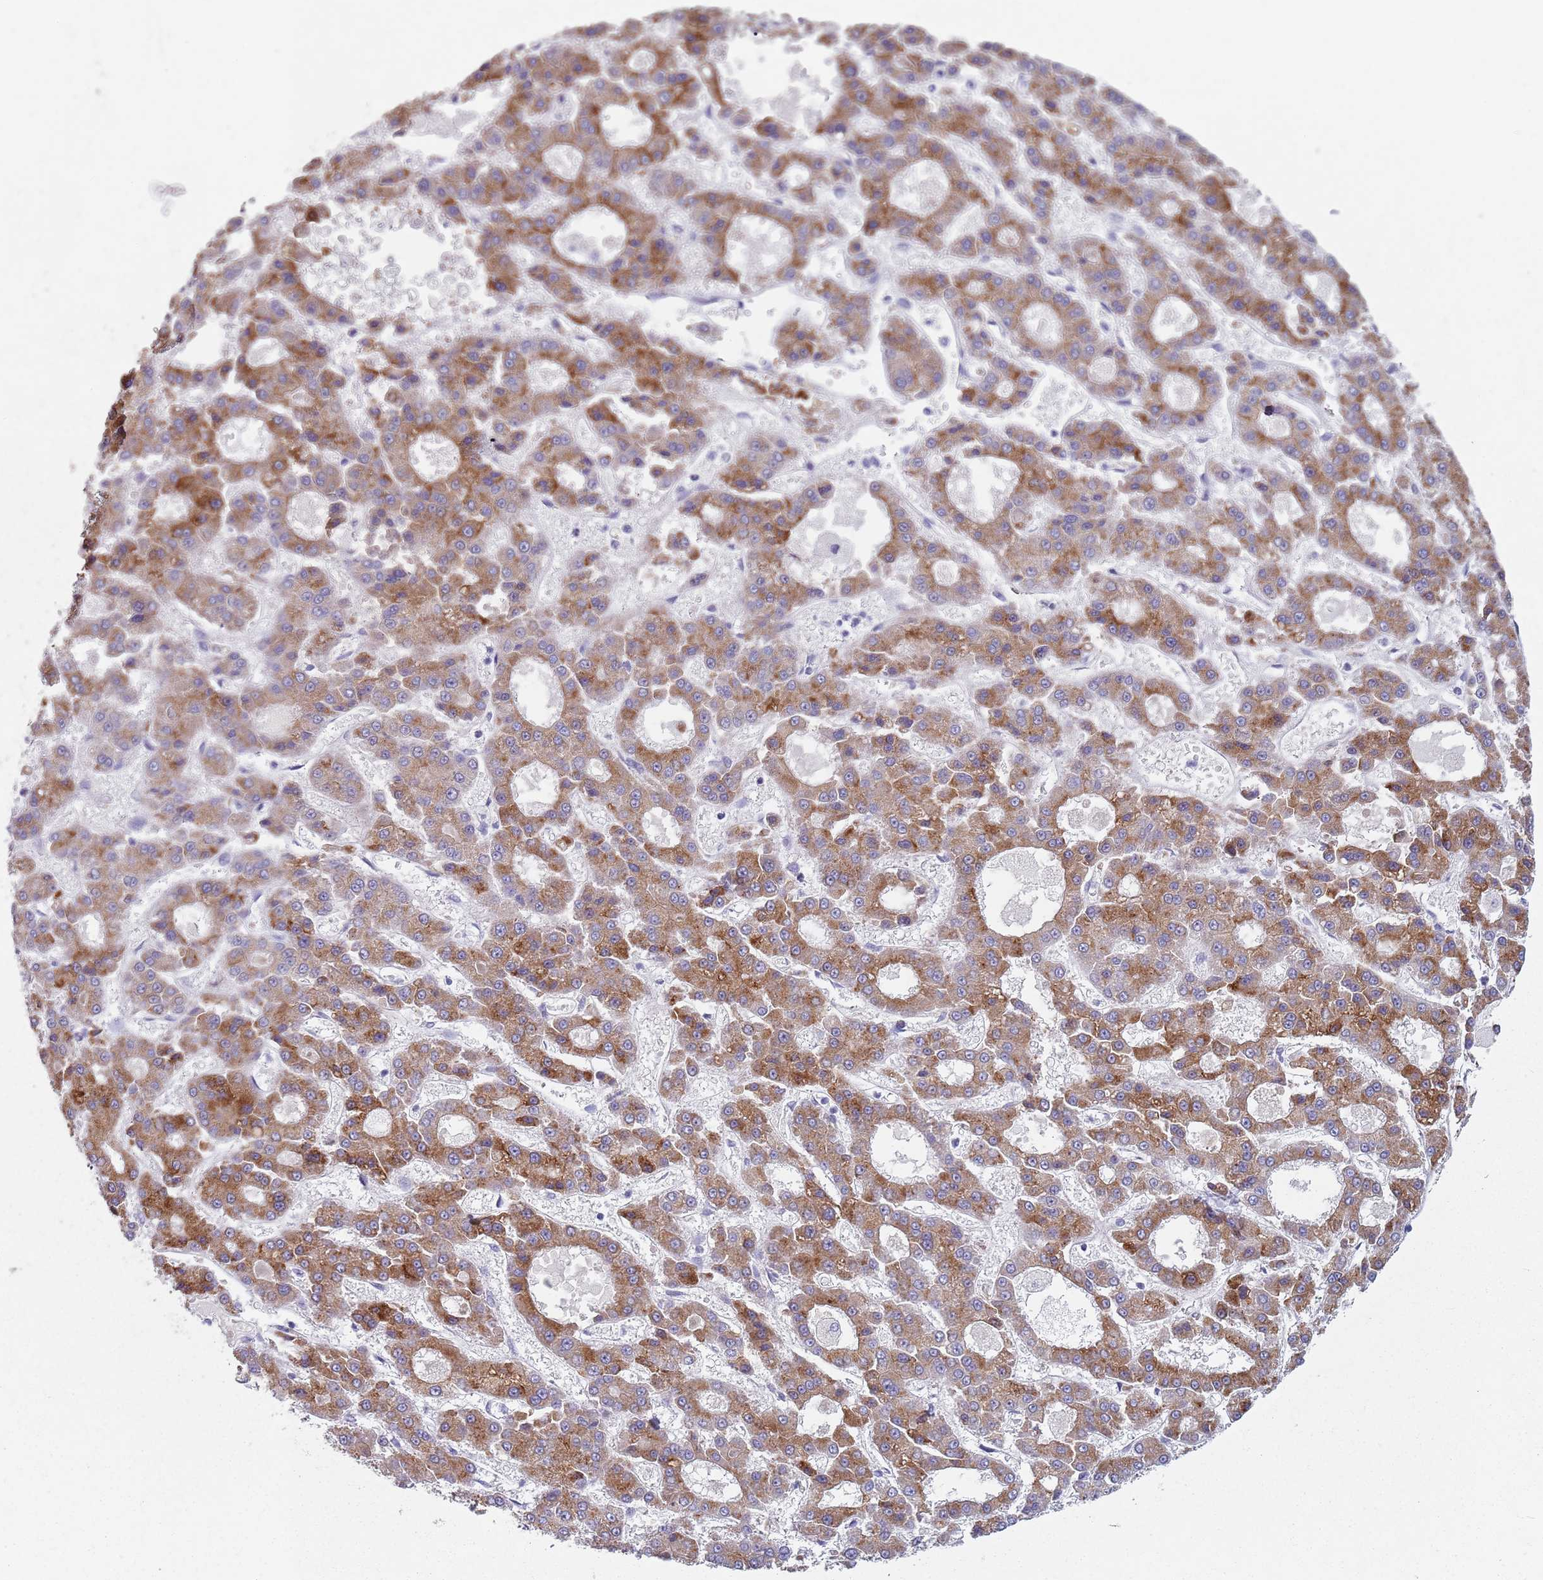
{"staining": {"intensity": "moderate", "quantity": ">75%", "location": "cytoplasmic/membranous"}, "tissue": "liver cancer", "cell_type": "Tumor cells", "image_type": "cancer", "snomed": [{"axis": "morphology", "description": "Carcinoma, Hepatocellular, NOS"}, {"axis": "topography", "description": "Liver"}], "caption": "Protein analysis of hepatocellular carcinoma (liver) tissue reveals moderate cytoplasmic/membranous expression in about >75% of tumor cells. Using DAB (3,3'-diaminobenzidine) (brown) and hematoxylin (blue) stains, captured at high magnification using brightfield microscopy.", "gene": "ZNF583", "patient": {"sex": "male", "age": 70}}